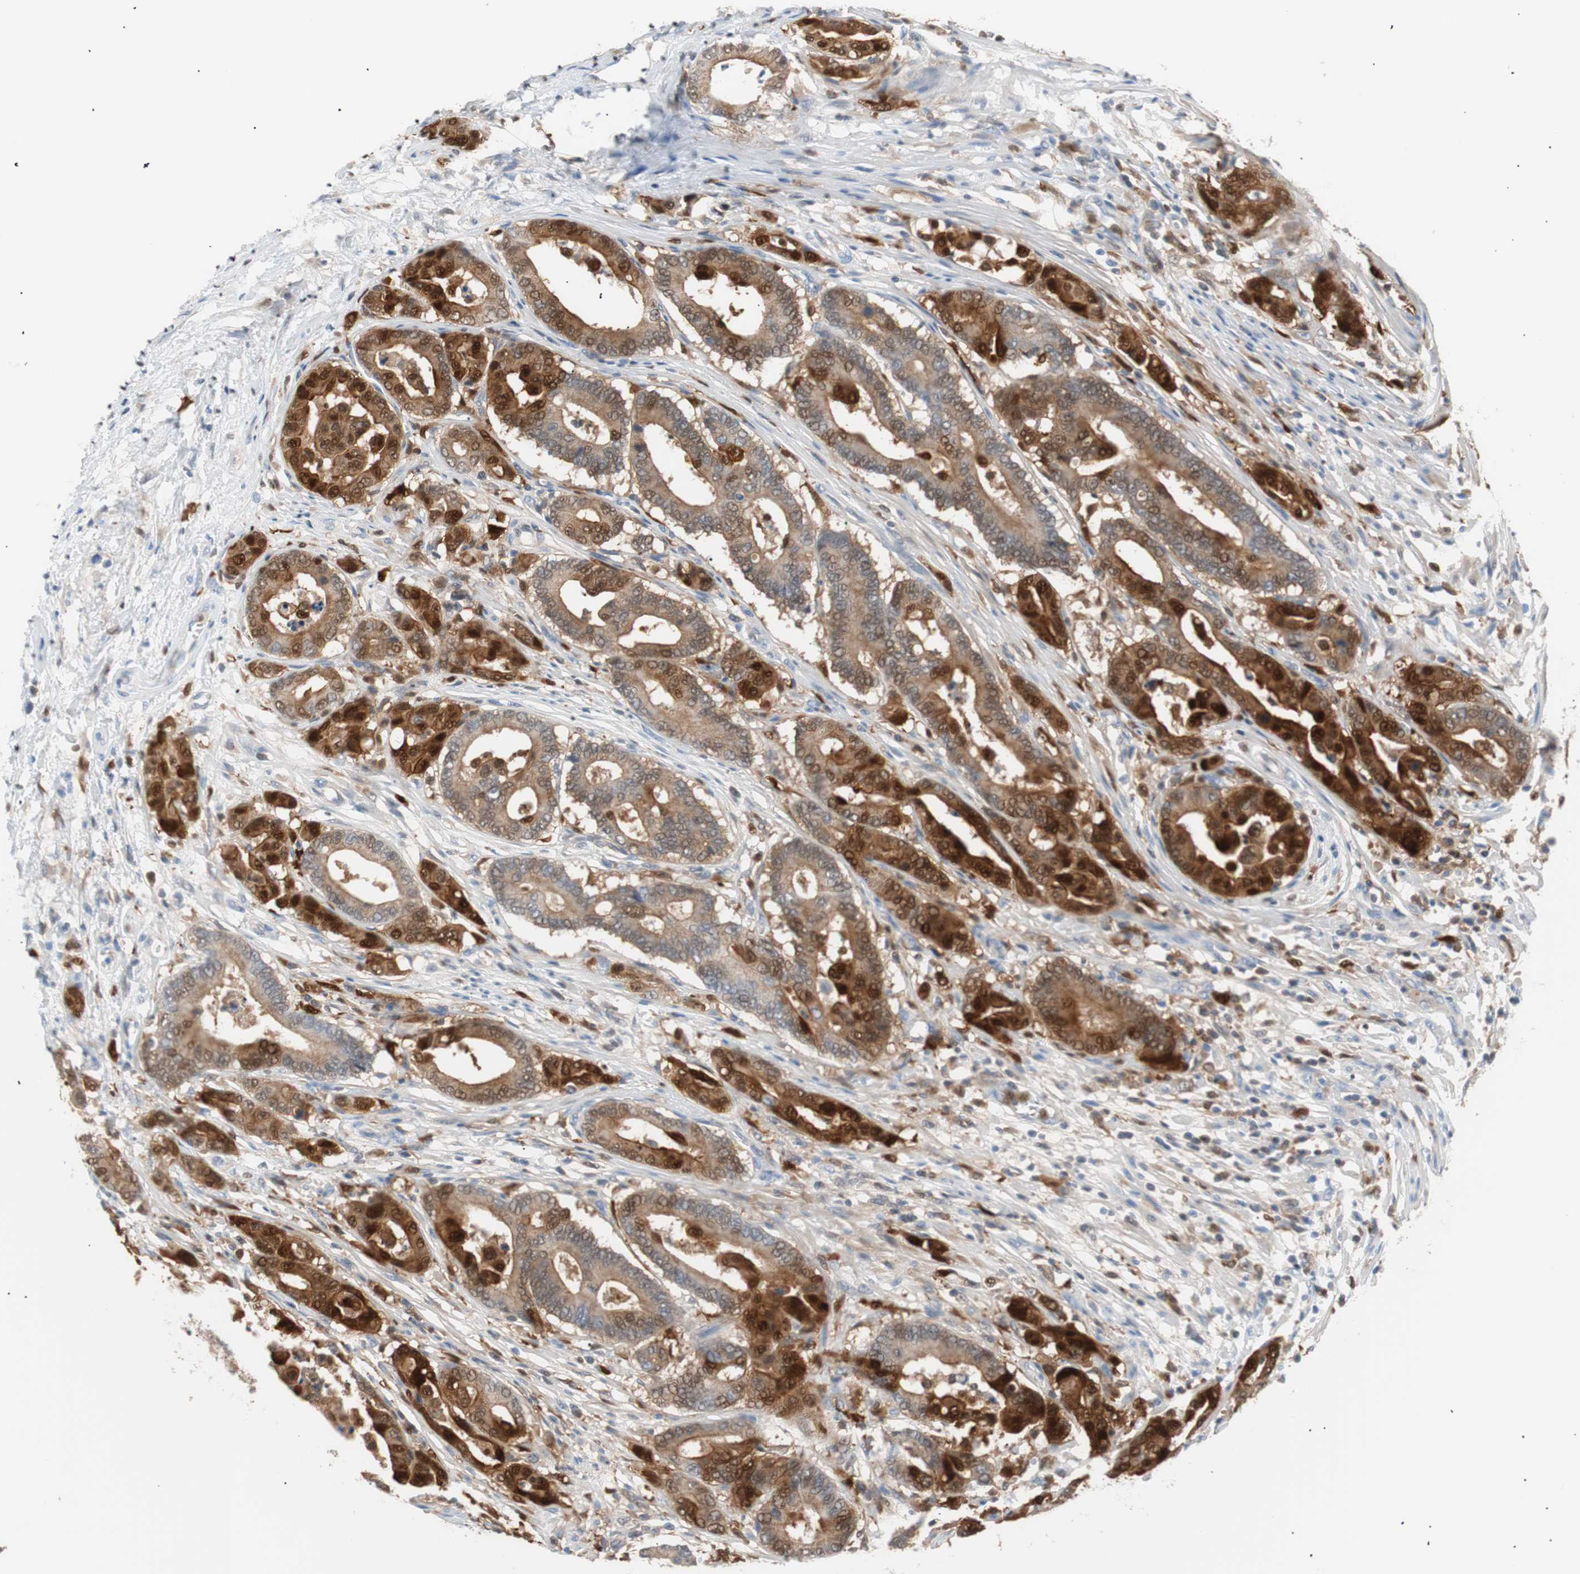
{"staining": {"intensity": "moderate", "quantity": ">75%", "location": "cytoplasmic/membranous,nuclear"}, "tissue": "colorectal cancer", "cell_type": "Tumor cells", "image_type": "cancer", "snomed": [{"axis": "morphology", "description": "Normal tissue, NOS"}, {"axis": "morphology", "description": "Adenocarcinoma, NOS"}, {"axis": "topography", "description": "Colon"}], "caption": "Tumor cells exhibit medium levels of moderate cytoplasmic/membranous and nuclear positivity in approximately >75% of cells in human colorectal cancer (adenocarcinoma). (Stains: DAB in brown, nuclei in blue, Microscopy: brightfield microscopy at high magnification).", "gene": "IL18", "patient": {"sex": "male", "age": 82}}